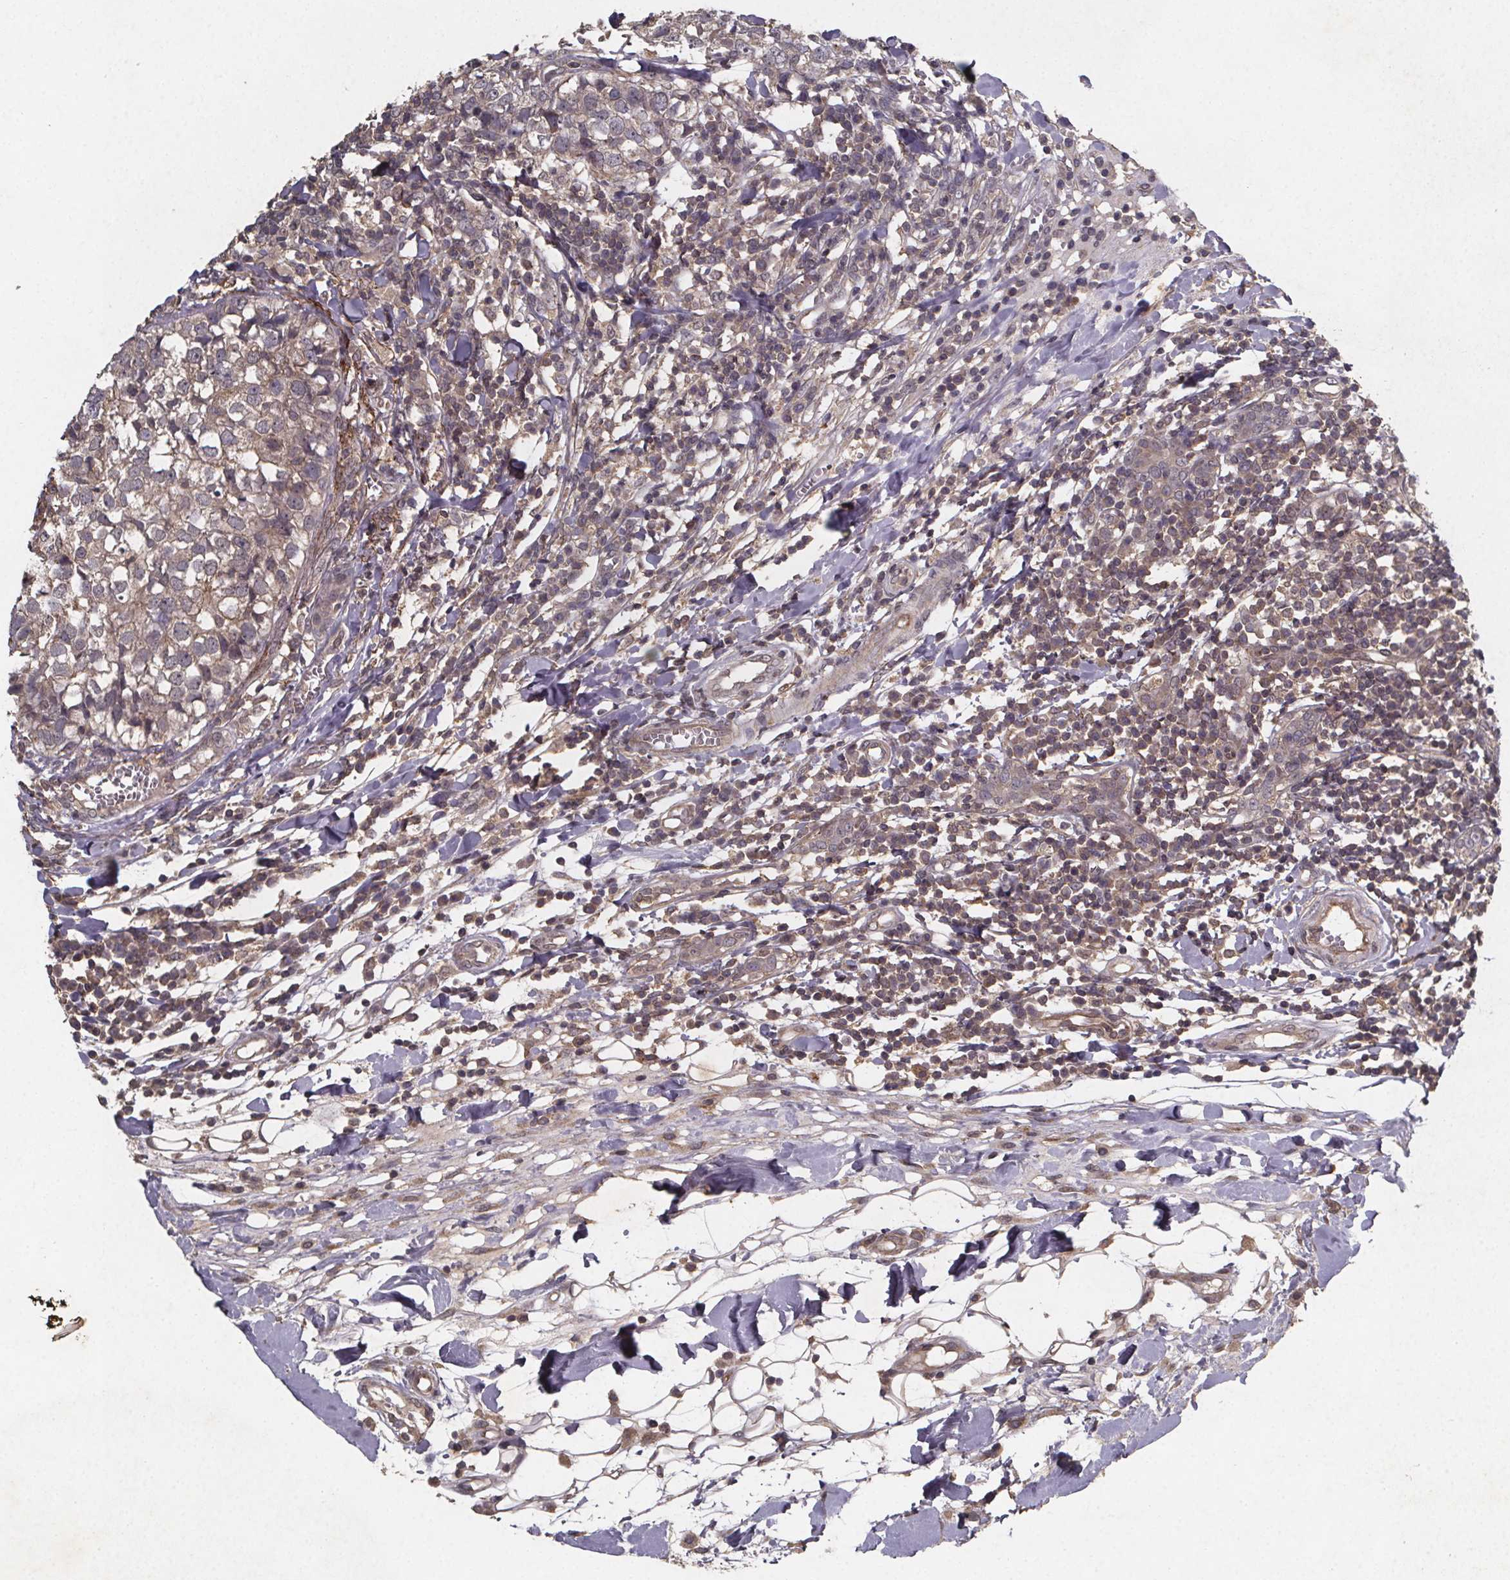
{"staining": {"intensity": "weak", "quantity": ">75%", "location": "cytoplasmic/membranous"}, "tissue": "breast cancer", "cell_type": "Tumor cells", "image_type": "cancer", "snomed": [{"axis": "morphology", "description": "Duct carcinoma"}, {"axis": "topography", "description": "Breast"}], "caption": "Immunohistochemistry (IHC) photomicrograph of neoplastic tissue: human breast invasive ductal carcinoma stained using IHC shows low levels of weak protein expression localized specifically in the cytoplasmic/membranous of tumor cells, appearing as a cytoplasmic/membranous brown color.", "gene": "PIERCE2", "patient": {"sex": "female", "age": 30}}